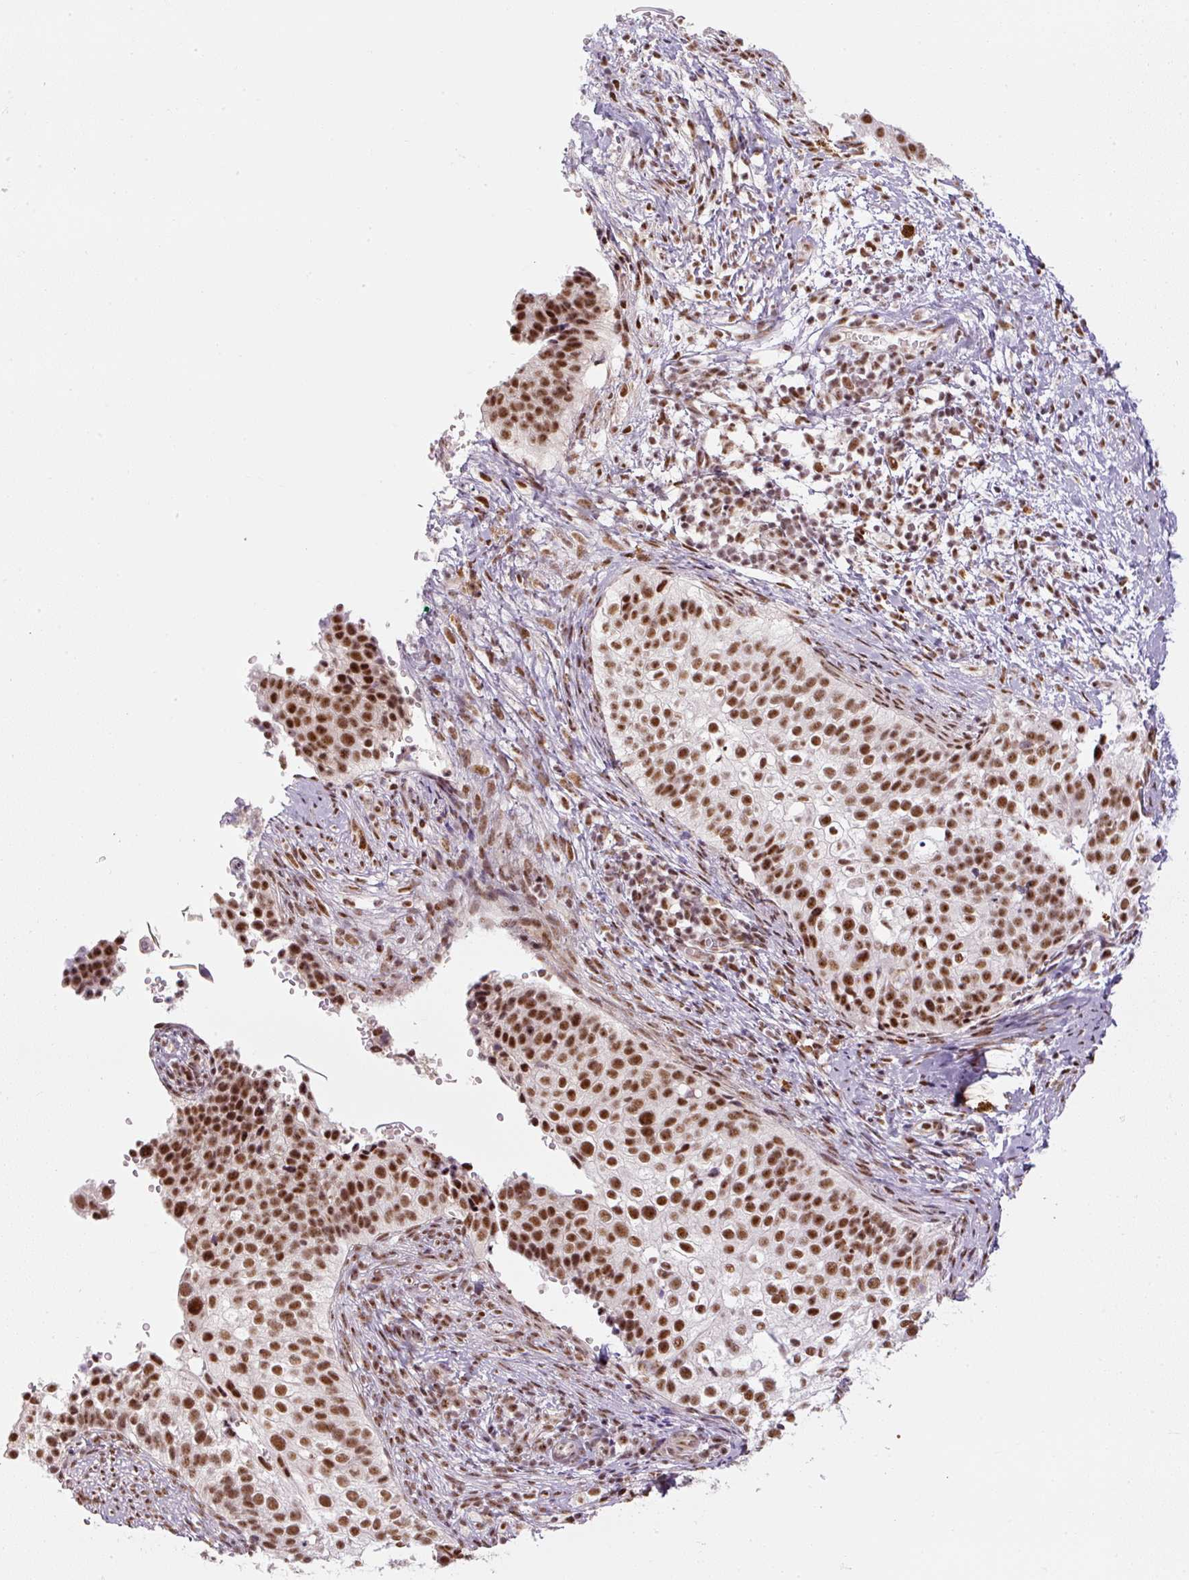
{"staining": {"intensity": "strong", "quantity": ">75%", "location": "nuclear"}, "tissue": "cervical cancer", "cell_type": "Tumor cells", "image_type": "cancer", "snomed": [{"axis": "morphology", "description": "Squamous cell carcinoma, NOS"}, {"axis": "topography", "description": "Cervix"}], "caption": "Cervical squamous cell carcinoma stained for a protein exhibits strong nuclear positivity in tumor cells.", "gene": "U2AF2", "patient": {"sex": "female", "age": 44}}